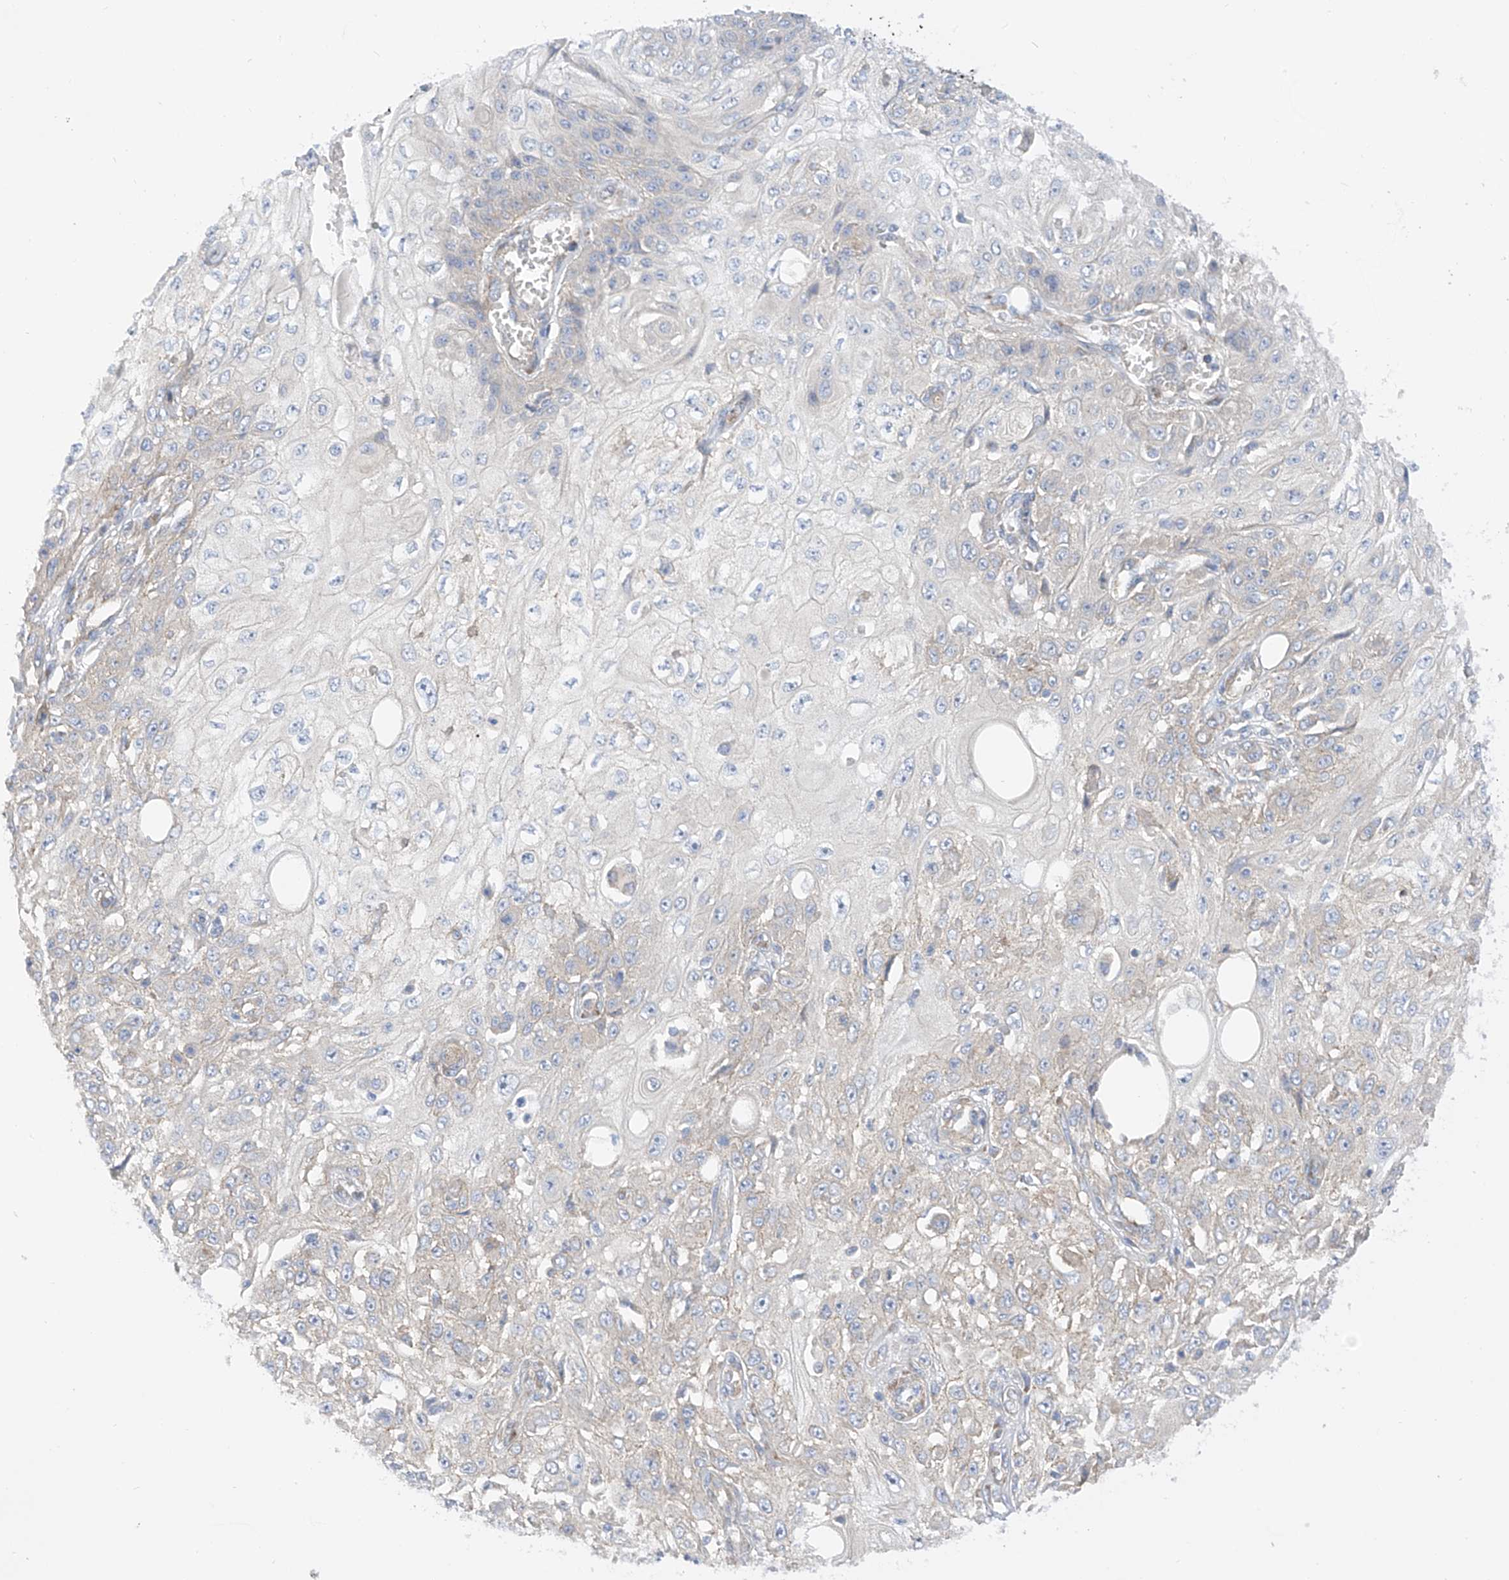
{"staining": {"intensity": "negative", "quantity": "none", "location": "none"}, "tissue": "skin cancer", "cell_type": "Tumor cells", "image_type": "cancer", "snomed": [{"axis": "morphology", "description": "Squamous cell carcinoma, NOS"}, {"axis": "morphology", "description": "Squamous cell carcinoma, metastatic, NOS"}, {"axis": "topography", "description": "Skin"}, {"axis": "topography", "description": "Lymph node"}], "caption": "Image shows no protein positivity in tumor cells of skin cancer tissue.", "gene": "LCA5", "patient": {"sex": "male", "age": 75}}